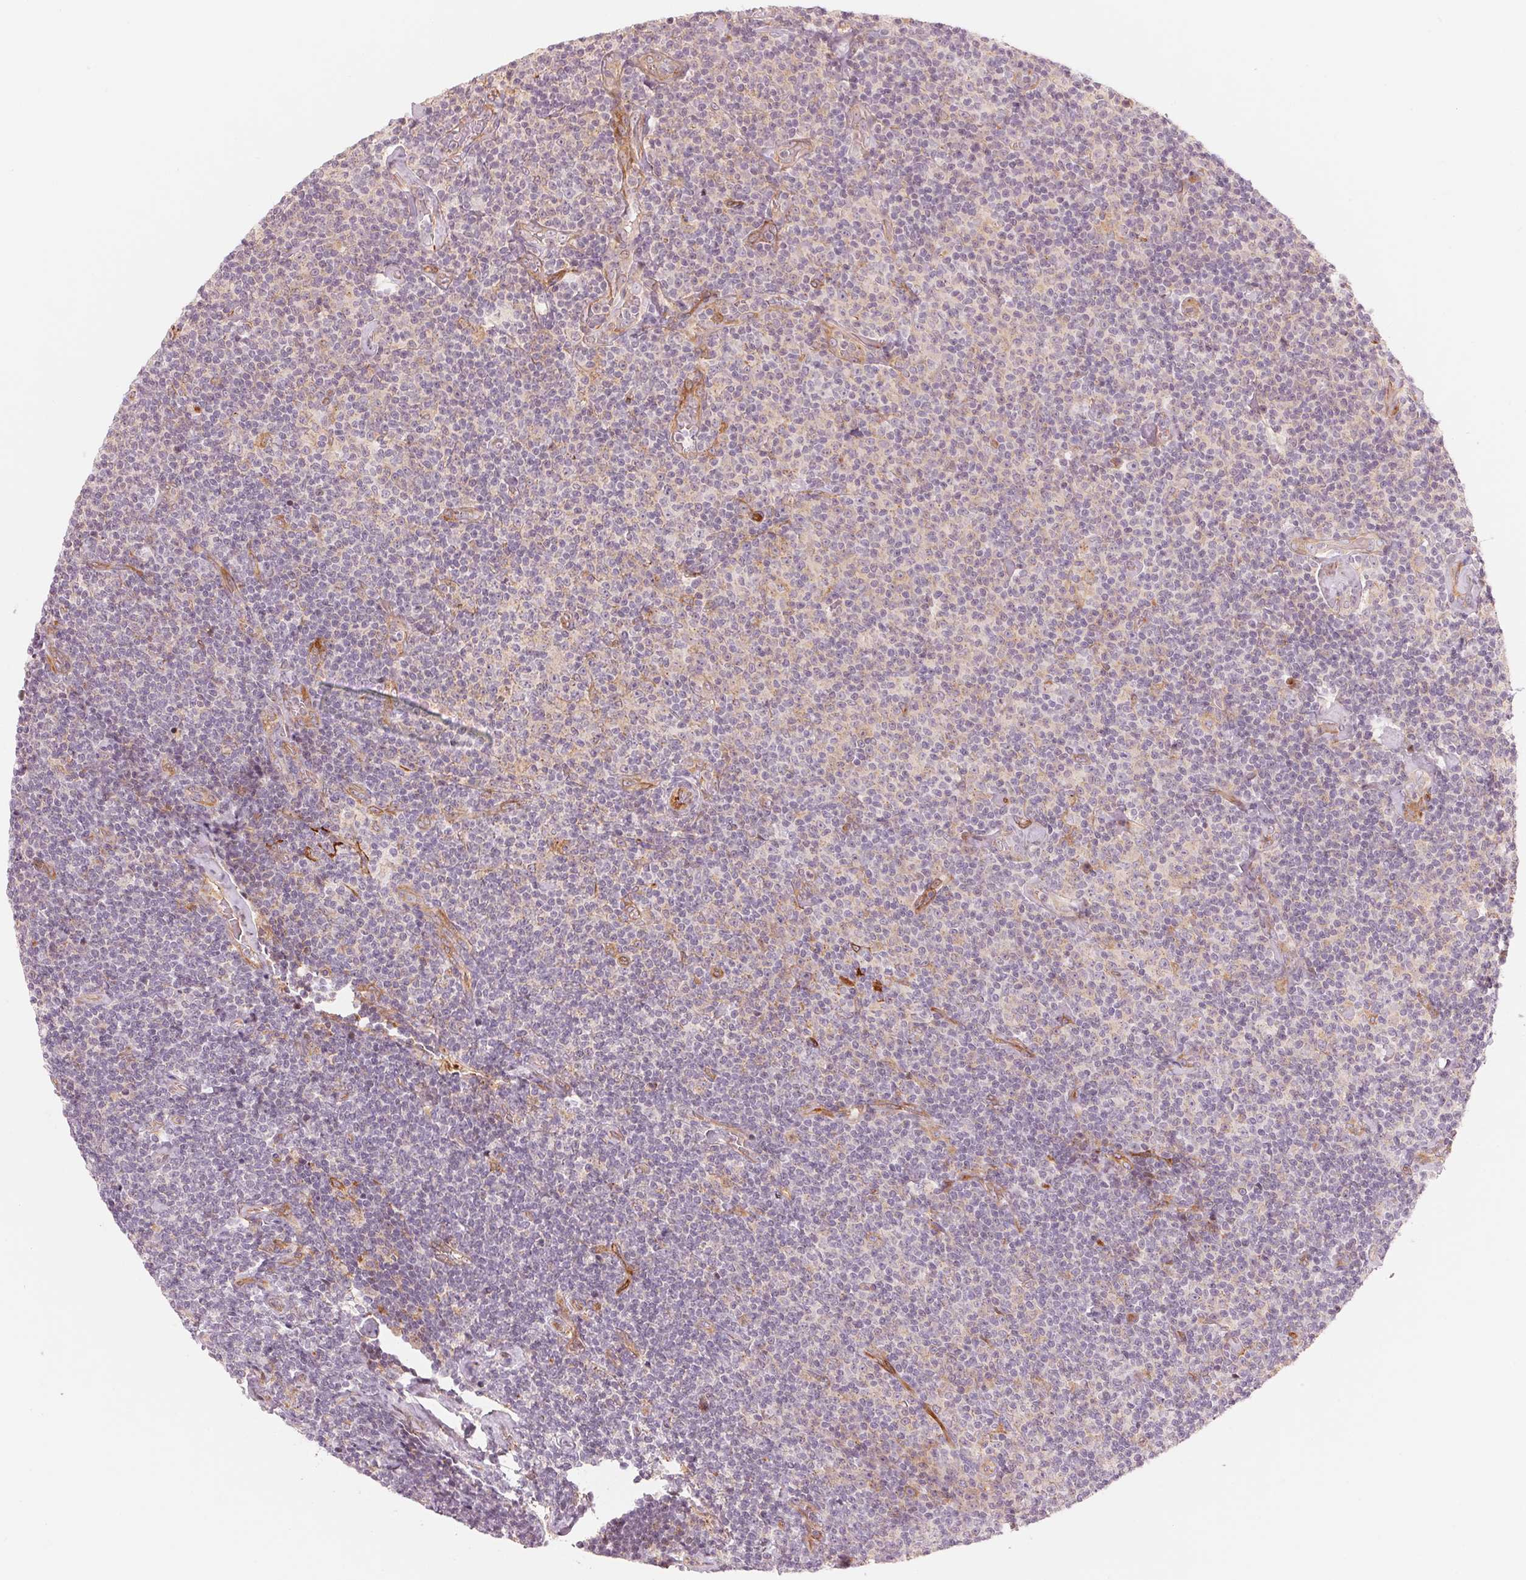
{"staining": {"intensity": "negative", "quantity": "none", "location": "none"}, "tissue": "lymphoma", "cell_type": "Tumor cells", "image_type": "cancer", "snomed": [{"axis": "morphology", "description": "Malignant lymphoma, non-Hodgkin's type, Low grade"}, {"axis": "topography", "description": "Lymph node"}], "caption": "A histopathology image of human malignant lymphoma, non-Hodgkin's type (low-grade) is negative for staining in tumor cells. (Brightfield microscopy of DAB (3,3'-diaminobenzidine) immunohistochemistry (IHC) at high magnification).", "gene": "SLC17A4", "patient": {"sex": "male", "age": 81}}